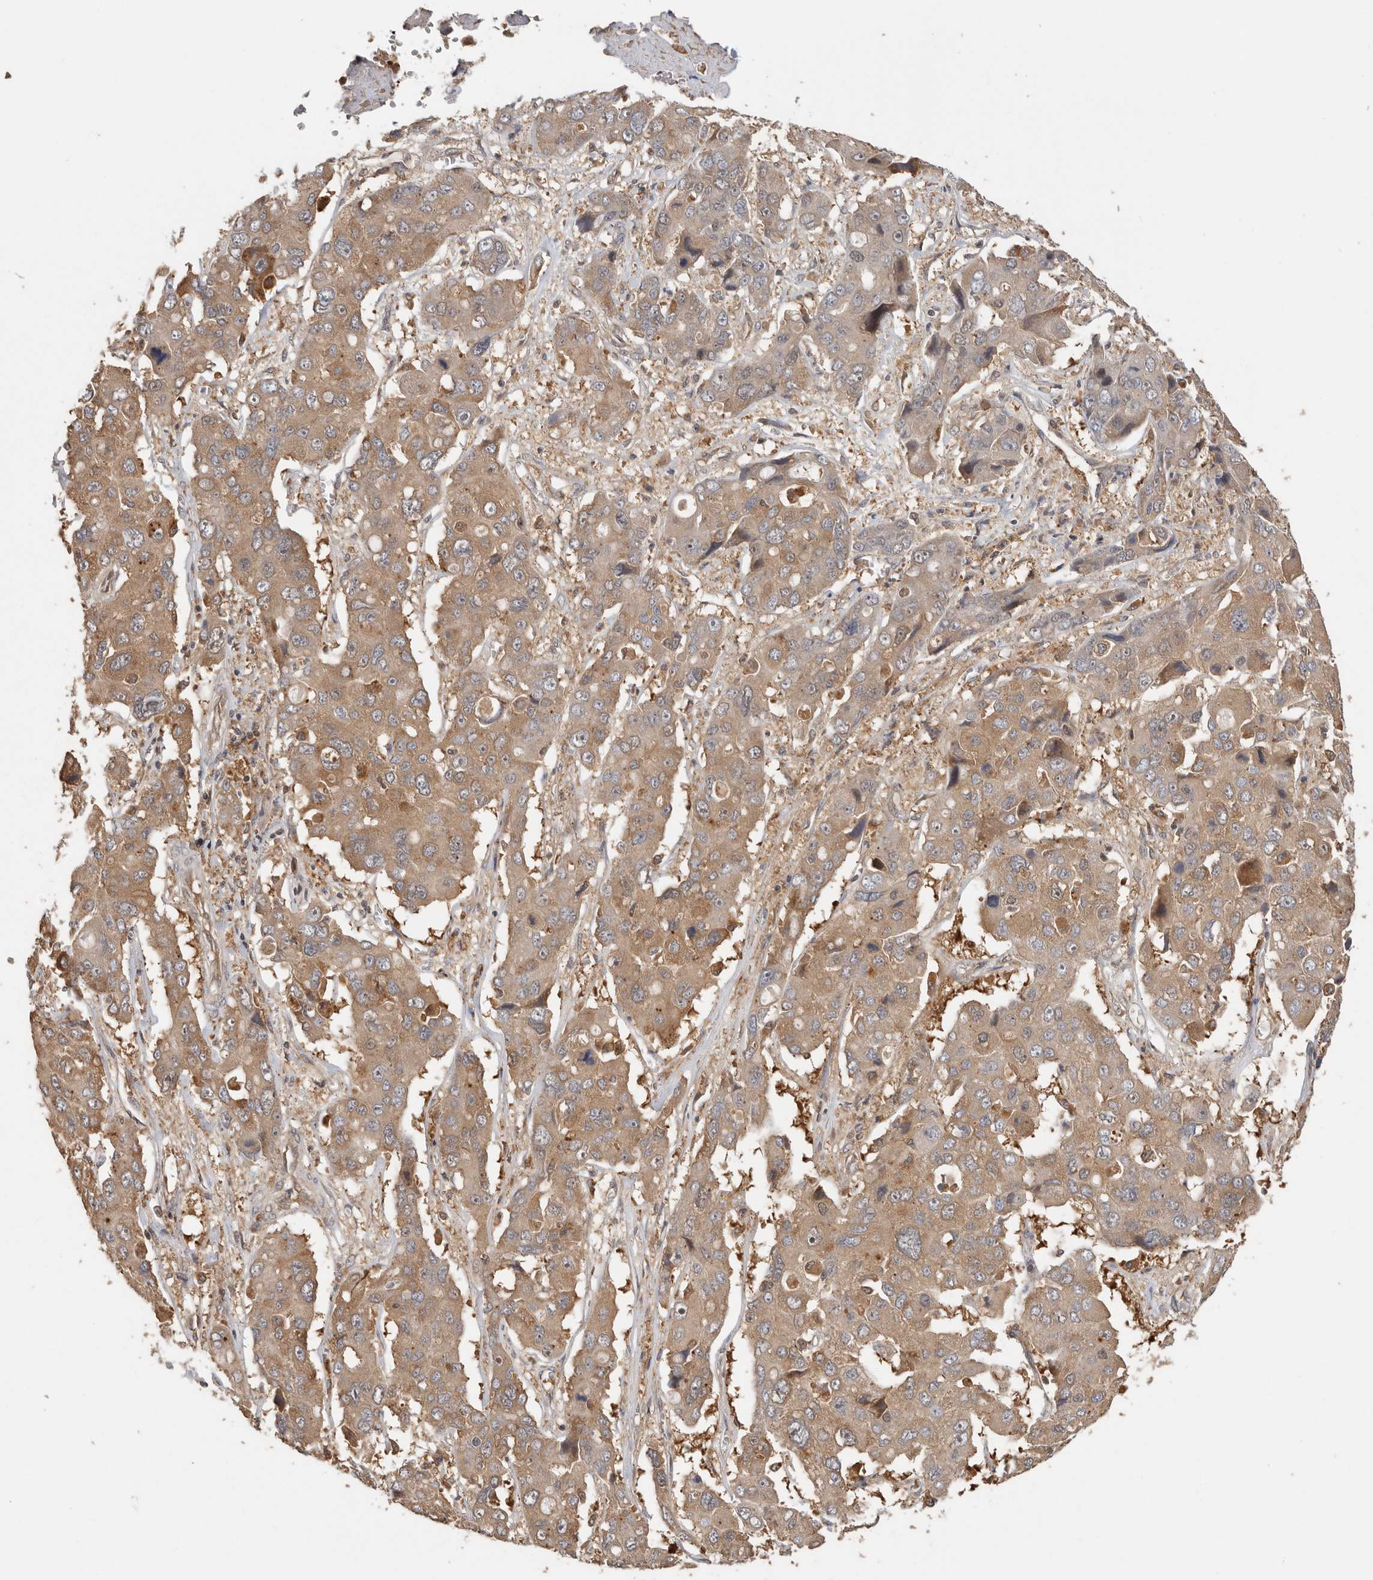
{"staining": {"intensity": "moderate", "quantity": ">75%", "location": "cytoplasmic/membranous"}, "tissue": "liver cancer", "cell_type": "Tumor cells", "image_type": "cancer", "snomed": [{"axis": "morphology", "description": "Cholangiocarcinoma"}, {"axis": "topography", "description": "Liver"}], "caption": "The photomicrograph exhibits immunohistochemical staining of liver cancer (cholangiocarcinoma). There is moderate cytoplasmic/membranous expression is identified in about >75% of tumor cells.", "gene": "CCT8", "patient": {"sex": "male", "age": 67}}